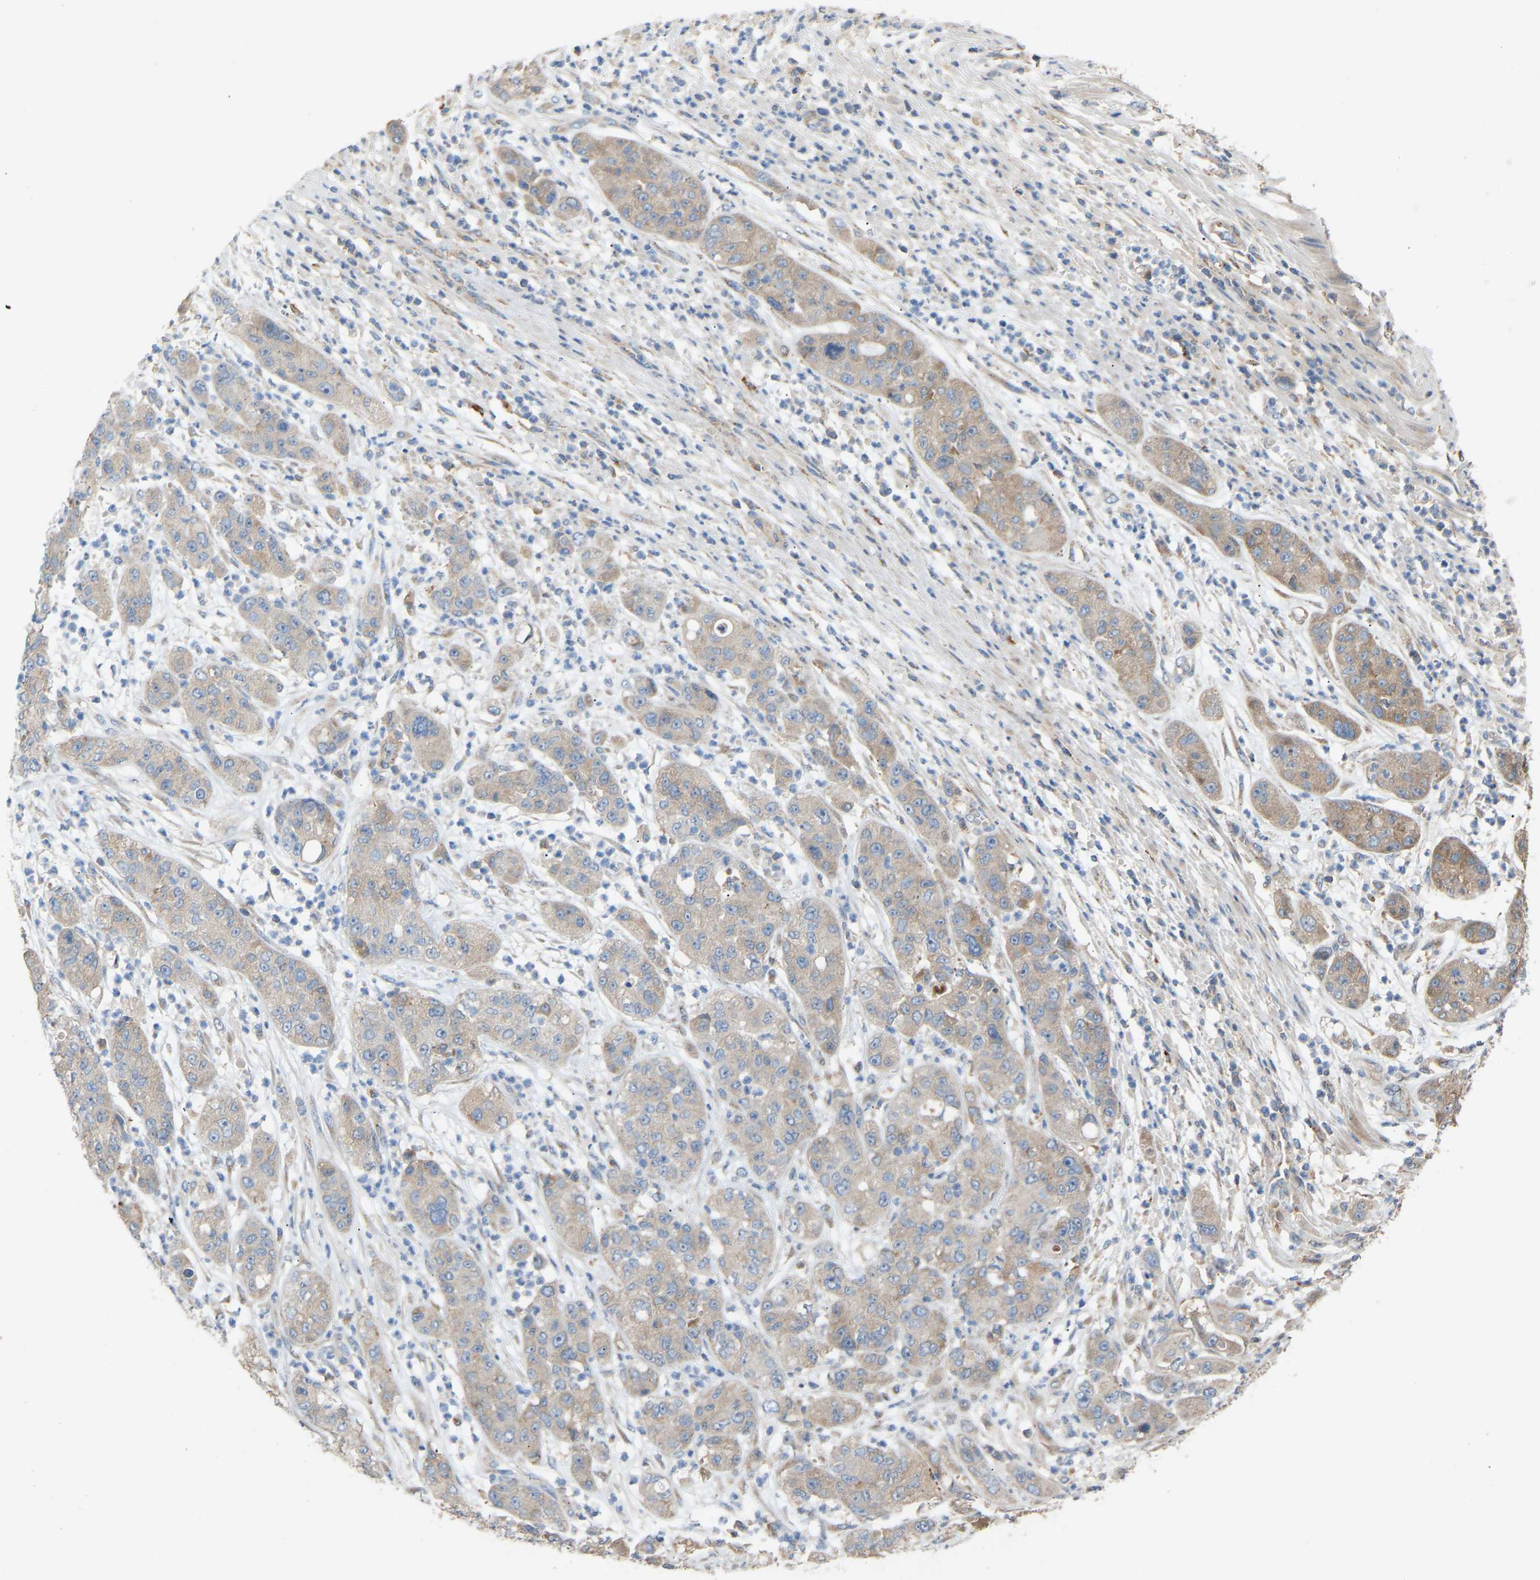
{"staining": {"intensity": "weak", "quantity": ">75%", "location": "cytoplasmic/membranous"}, "tissue": "pancreatic cancer", "cell_type": "Tumor cells", "image_type": "cancer", "snomed": [{"axis": "morphology", "description": "Adenocarcinoma, NOS"}, {"axis": "topography", "description": "Pancreas"}], "caption": "Tumor cells demonstrate low levels of weak cytoplasmic/membranous positivity in about >75% of cells in human pancreatic cancer (adenocarcinoma). Ihc stains the protein of interest in brown and the nuclei are stained blue.", "gene": "RGP1", "patient": {"sex": "female", "age": 78}}